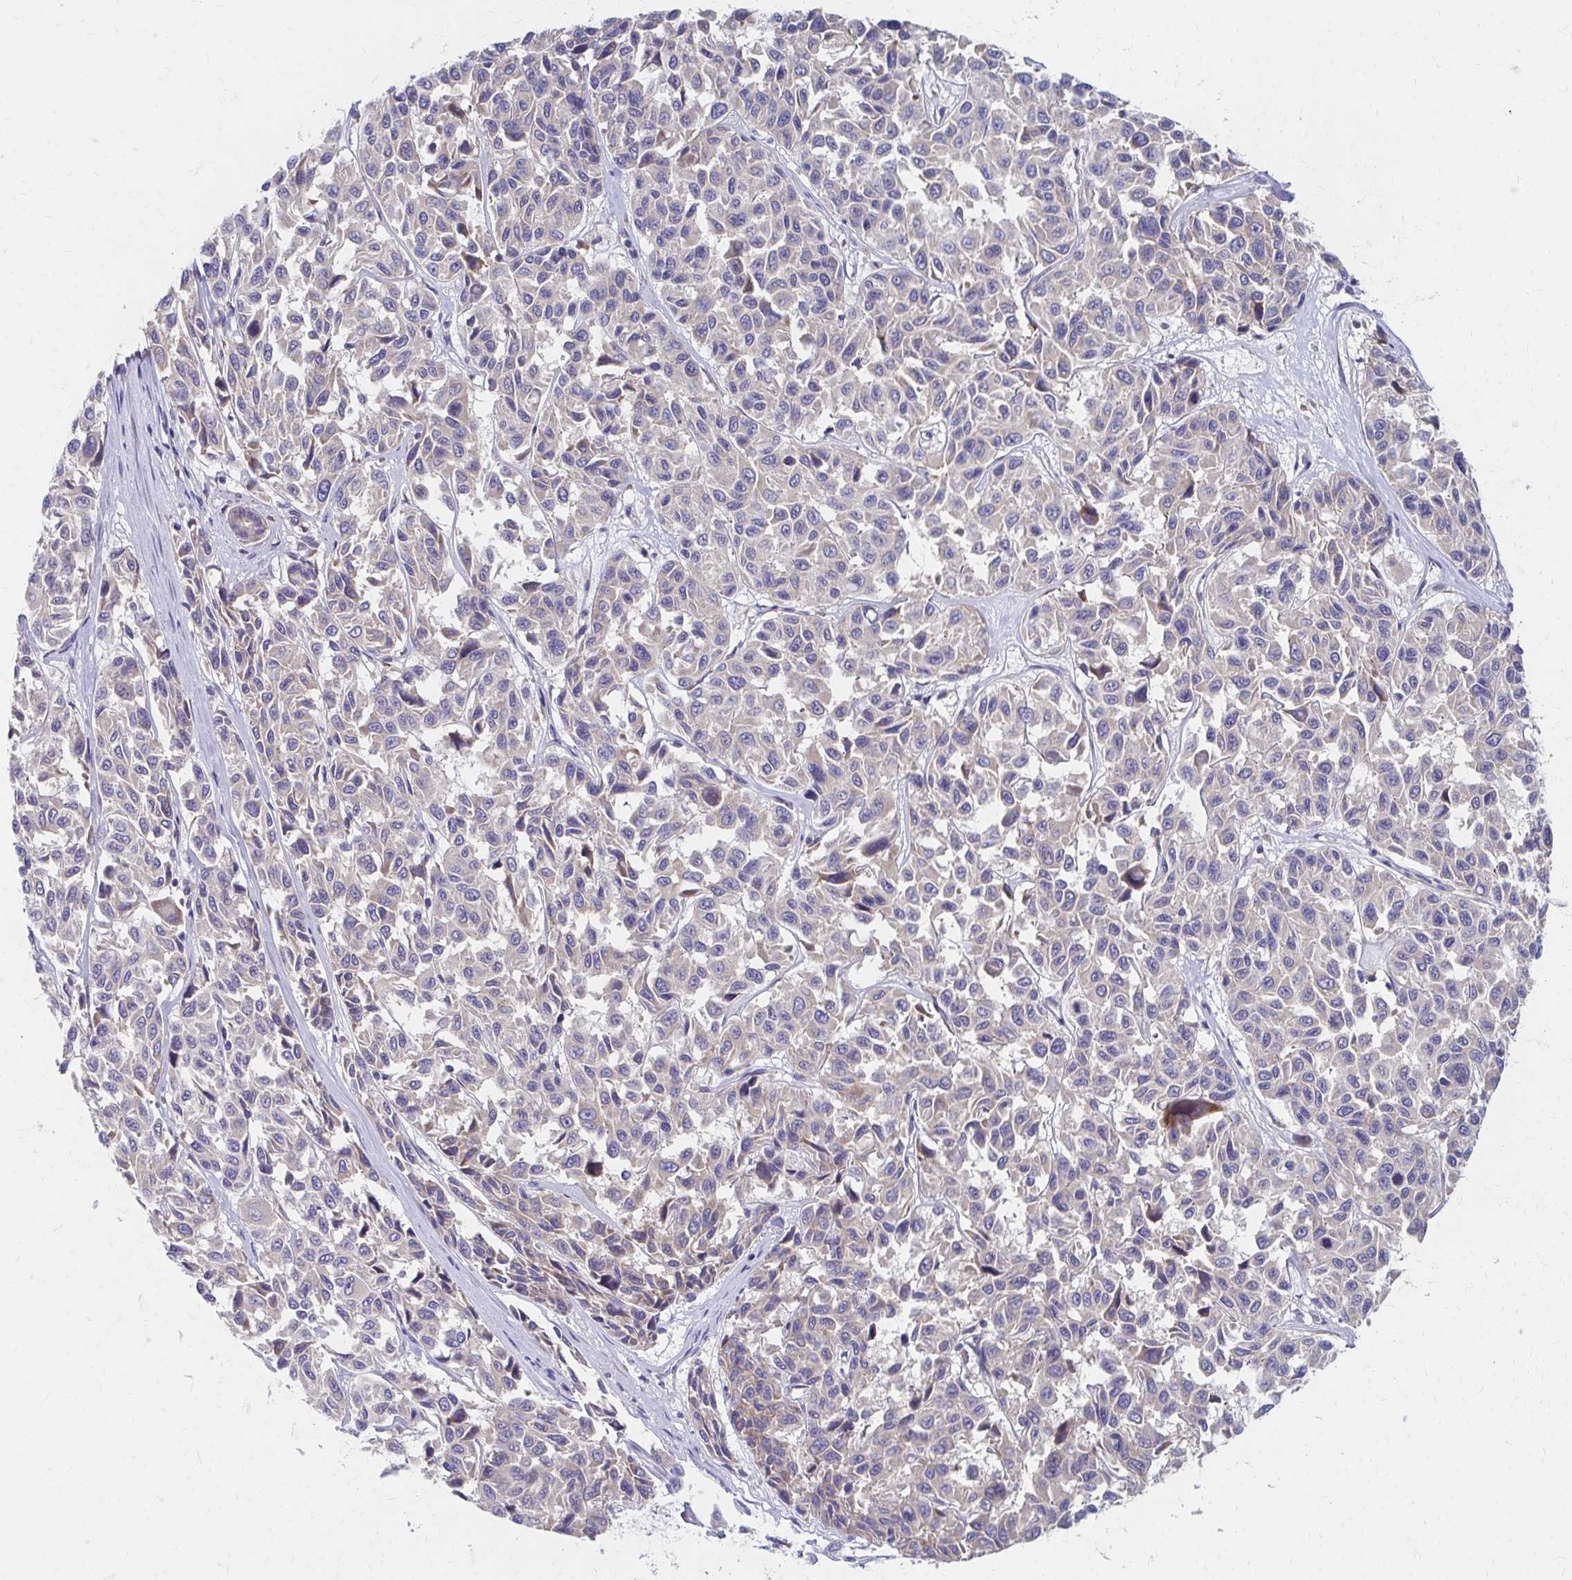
{"staining": {"intensity": "negative", "quantity": "none", "location": "none"}, "tissue": "melanoma", "cell_type": "Tumor cells", "image_type": "cancer", "snomed": [{"axis": "morphology", "description": "Malignant melanoma, NOS"}, {"axis": "topography", "description": "Skin"}], "caption": "An immunohistochemistry image of malignant melanoma is shown. There is no staining in tumor cells of malignant melanoma.", "gene": "RPL27A", "patient": {"sex": "female", "age": 66}}